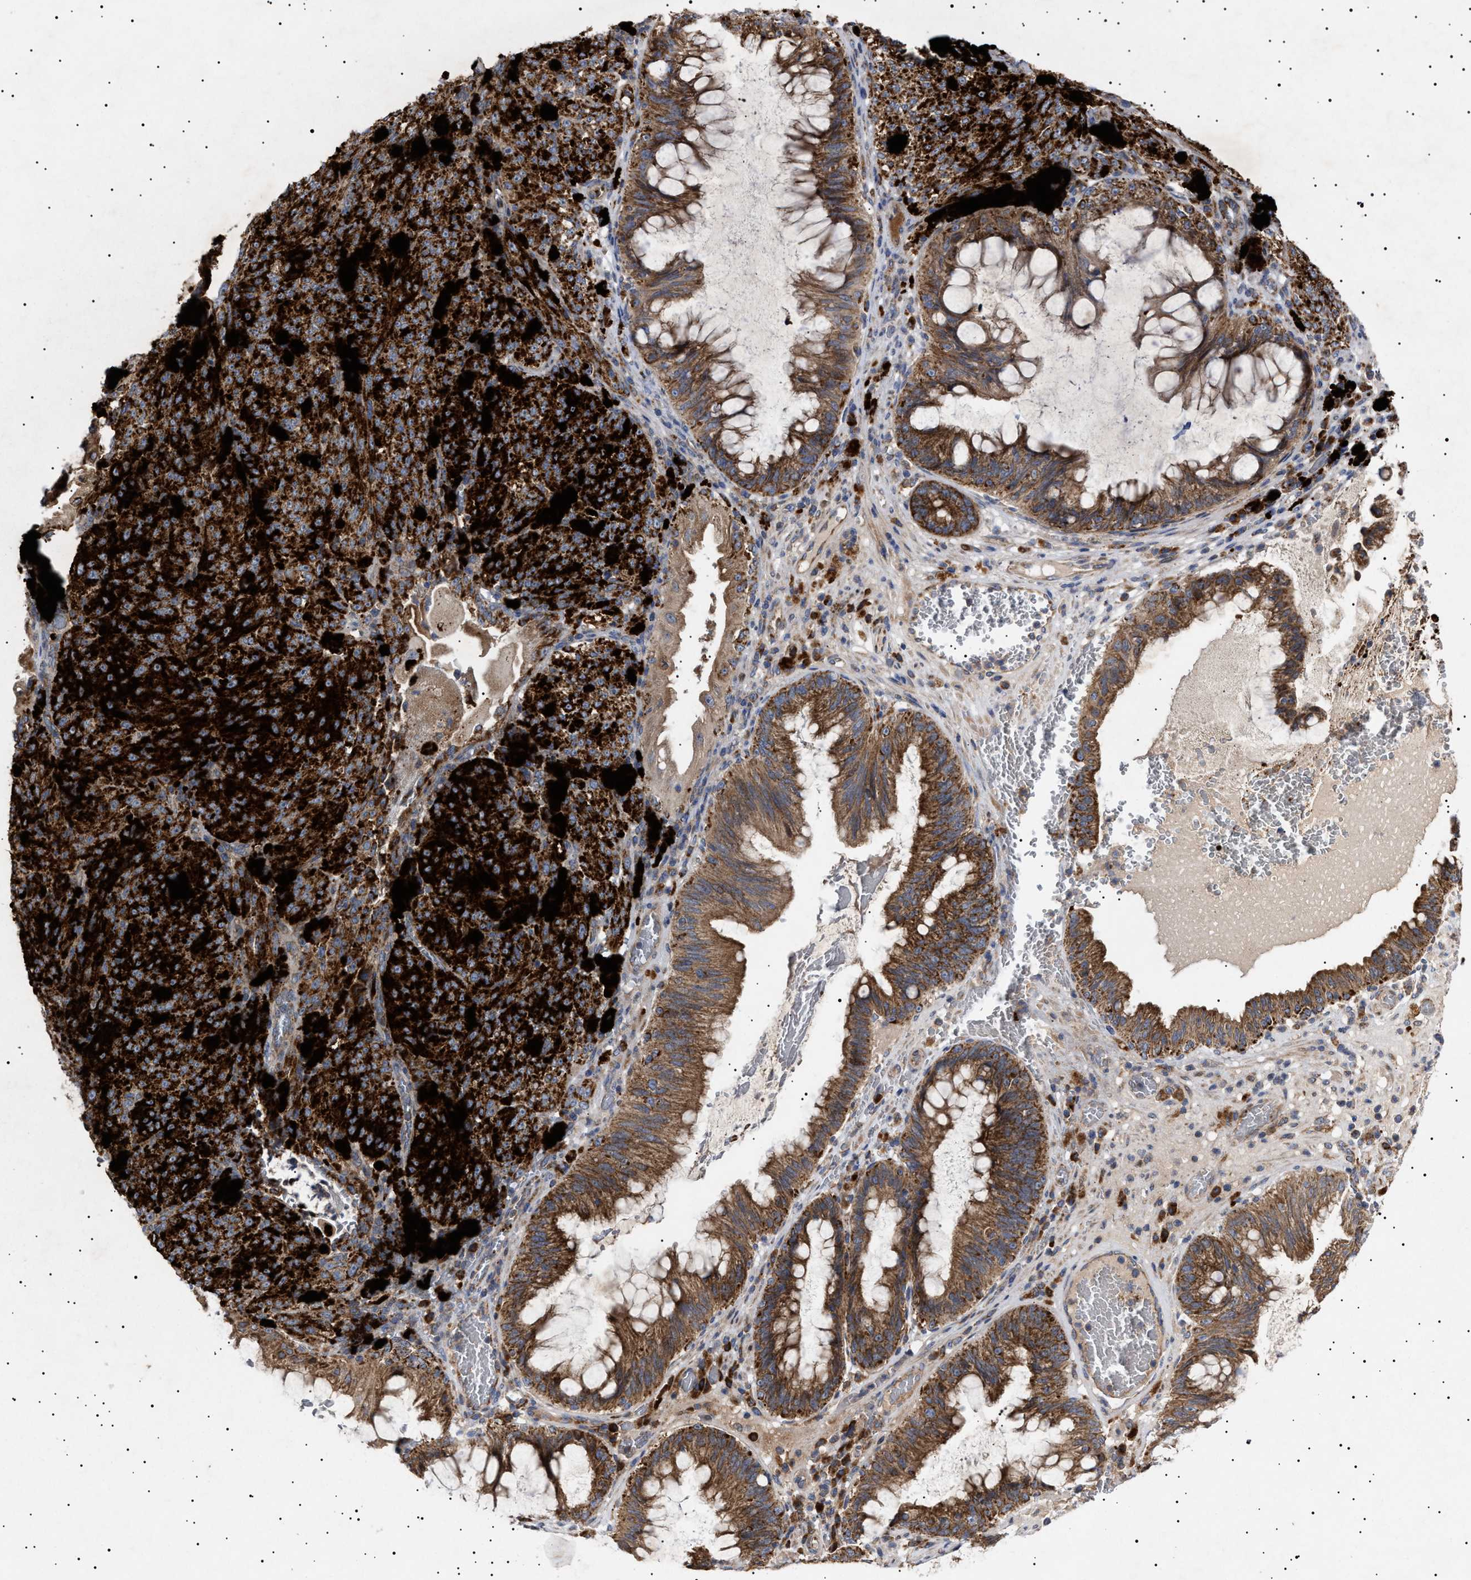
{"staining": {"intensity": "strong", "quantity": ">75%", "location": "cytoplasmic/membranous"}, "tissue": "melanoma", "cell_type": "Tumor cells", "image_type": "cancer", "snomed": [{"axis": "morphology", "description": "Malignant melanoma, NOS"}, {"axis": "topography", "description": "Rectum"}], "caption": "High-magnification brightfield microscopy of malignant melanoma stained with DAB (3,3'-diaminobenzidine) (brown) and counterstained with hematoxylin (blue). tumor cells exhibit strong cytoplasmic/membranous staining is appreciated in approximately>75% of cells.", "gene": "MRPL10", "patient": {"sex": "female", "age": 81}}